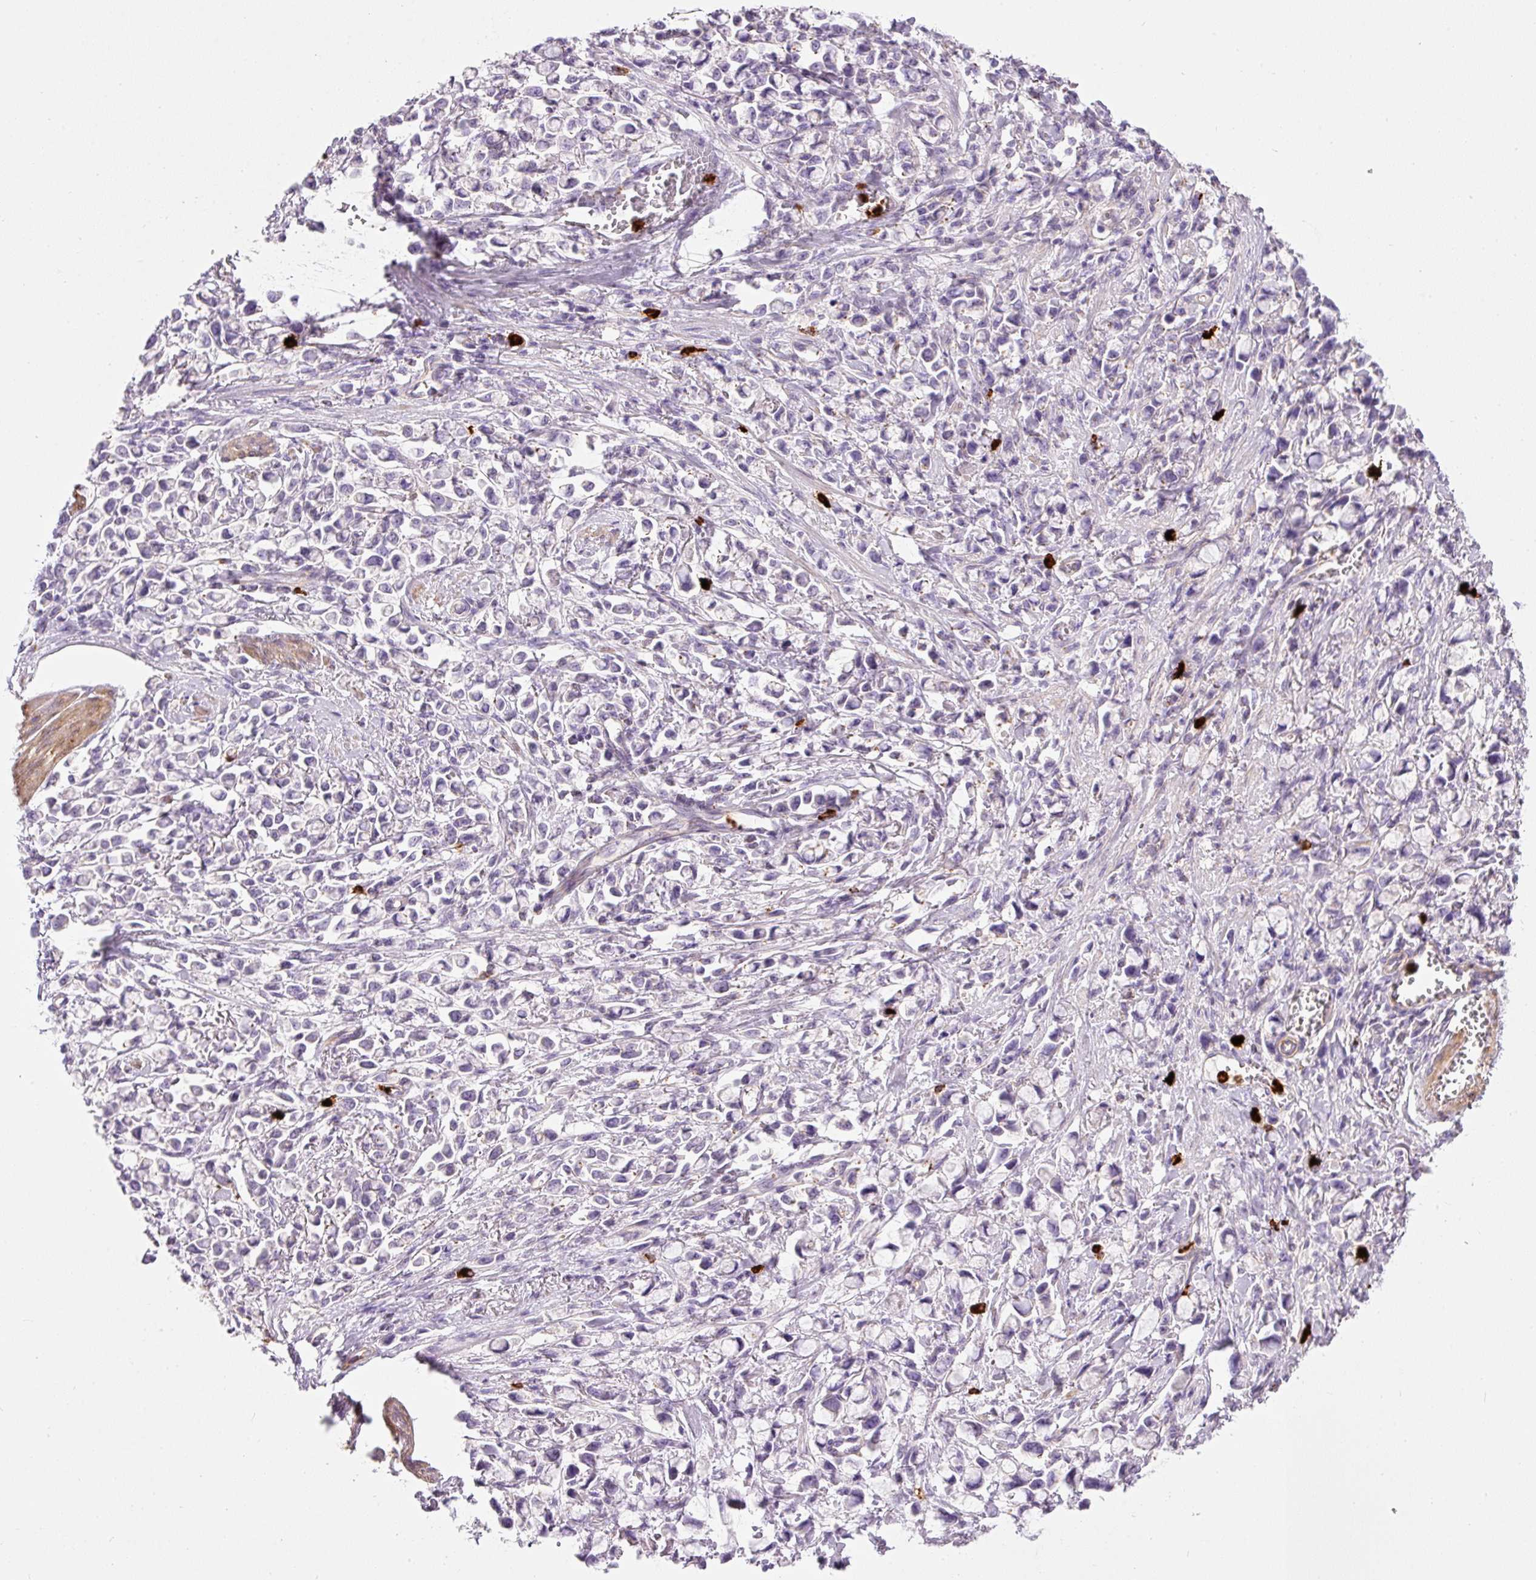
{"staining": {"intensity": "negative", "quantity": "none", "location": "none"}, "tissue": "stomach cancer", "cell_type": "Tumor cells", "image_type": "cancer", "snomed": [{"axis": "morphology", "description": "Adenocarcinoma, NOS"}, {"axis": "topography", "description": "Stomach"}], "caption": "This is an immunohistochemistry (IHC) histopathology image of human stomach cancer. There is no expression in tumor cells.", "gene": "MAP3K3", "patient": {"sex": "female", "age": 81}}